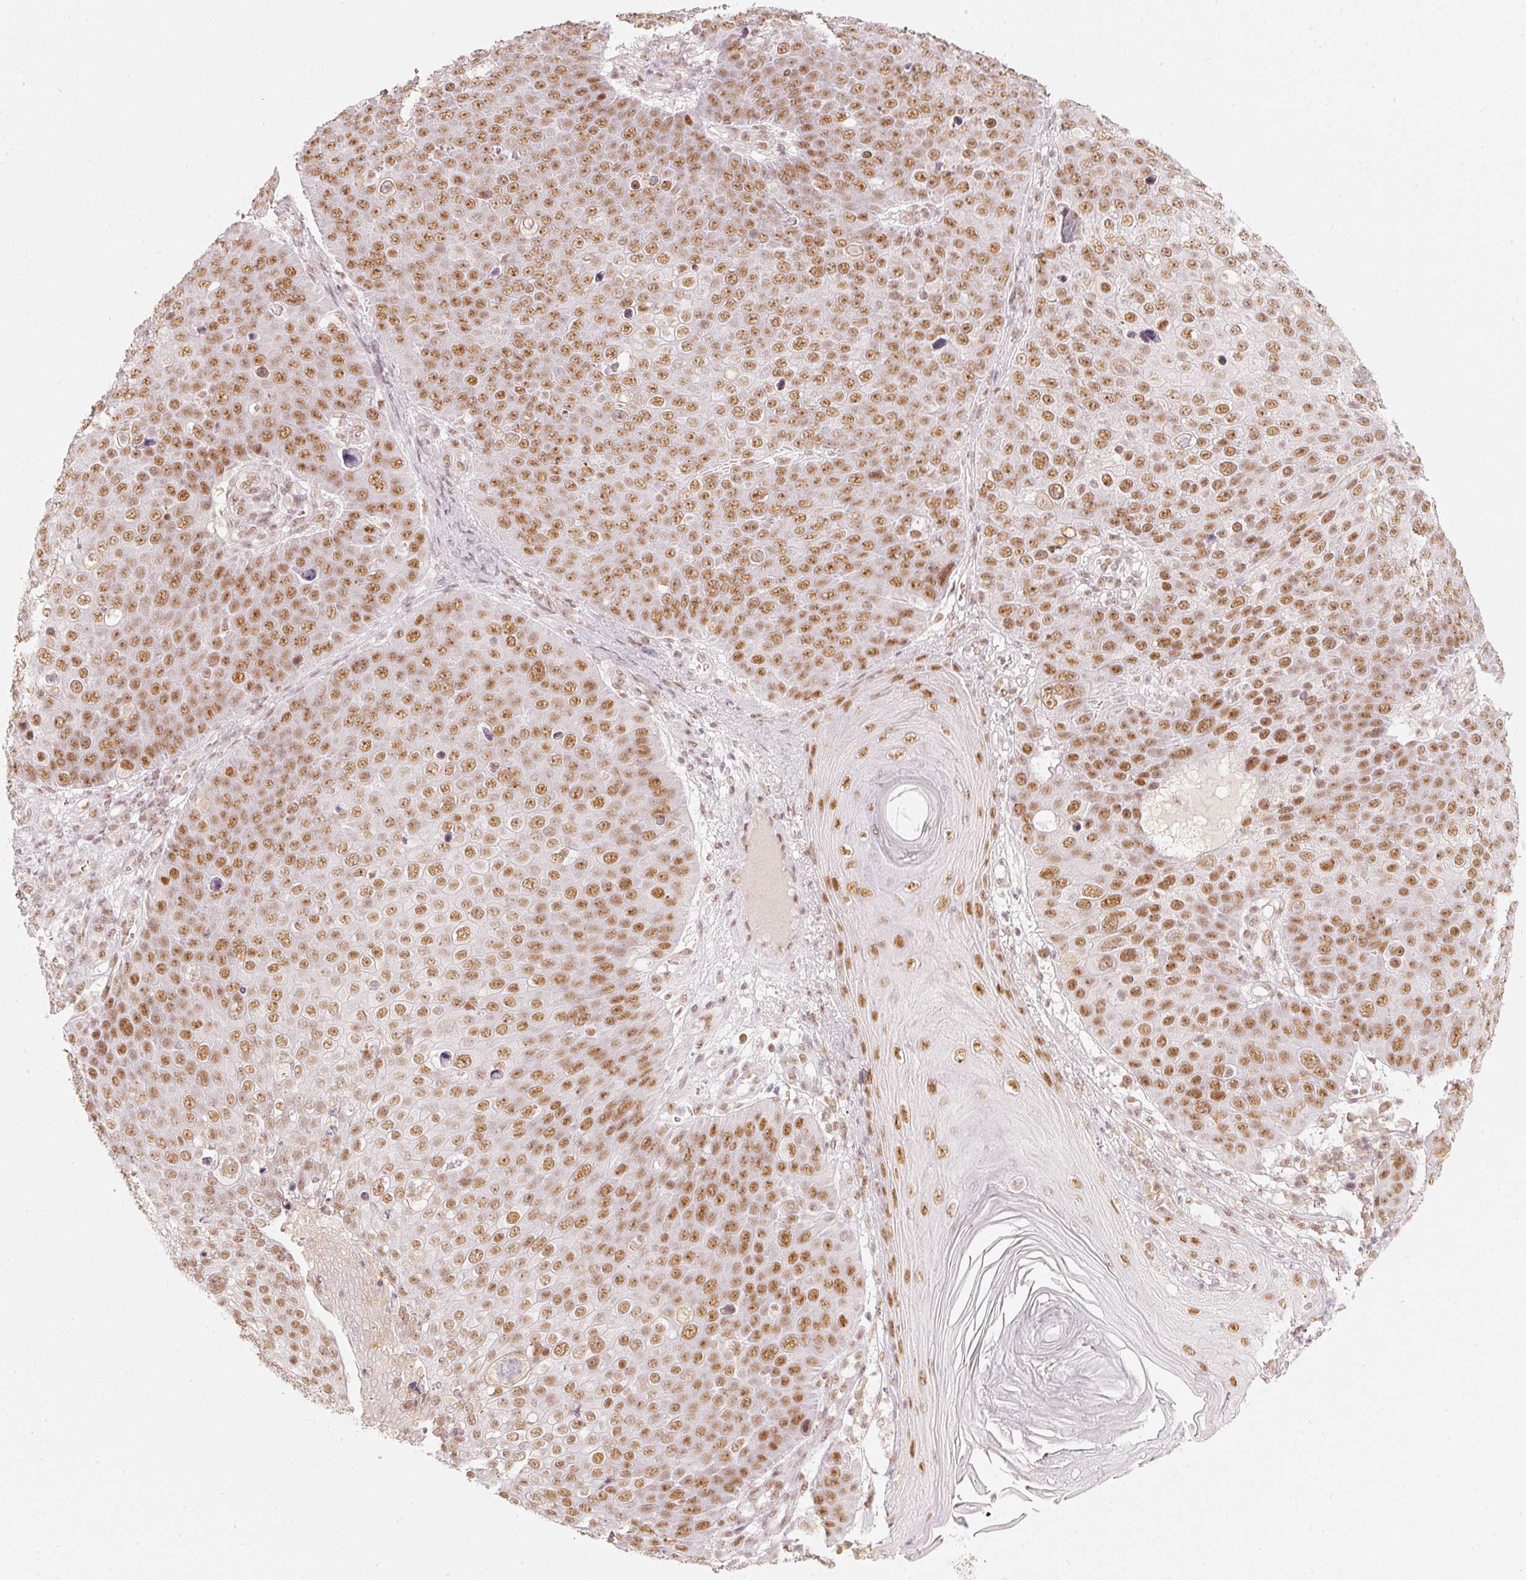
{"staining": {"intensity": "moderate", "quantity": ">75%", "location": "nuclear"}, "tissue": "skin cancer", "cell_type": "Tumor cells", "image_type": "cancer", "snomed": [{"axis": "morphology", "description": "Squamous cell carcinoma, NOS"}, {"axis": "topography", "description": "Skin"}], "caption": "This photomicrograph exhibits IHC staining of skin cancer (squamous cell carcinoma), with medium moderate nuclear positivity in about >75% of tumor cells.", "gene": "PPP1R10", "patient": {"sex": "male", "age": 71}}